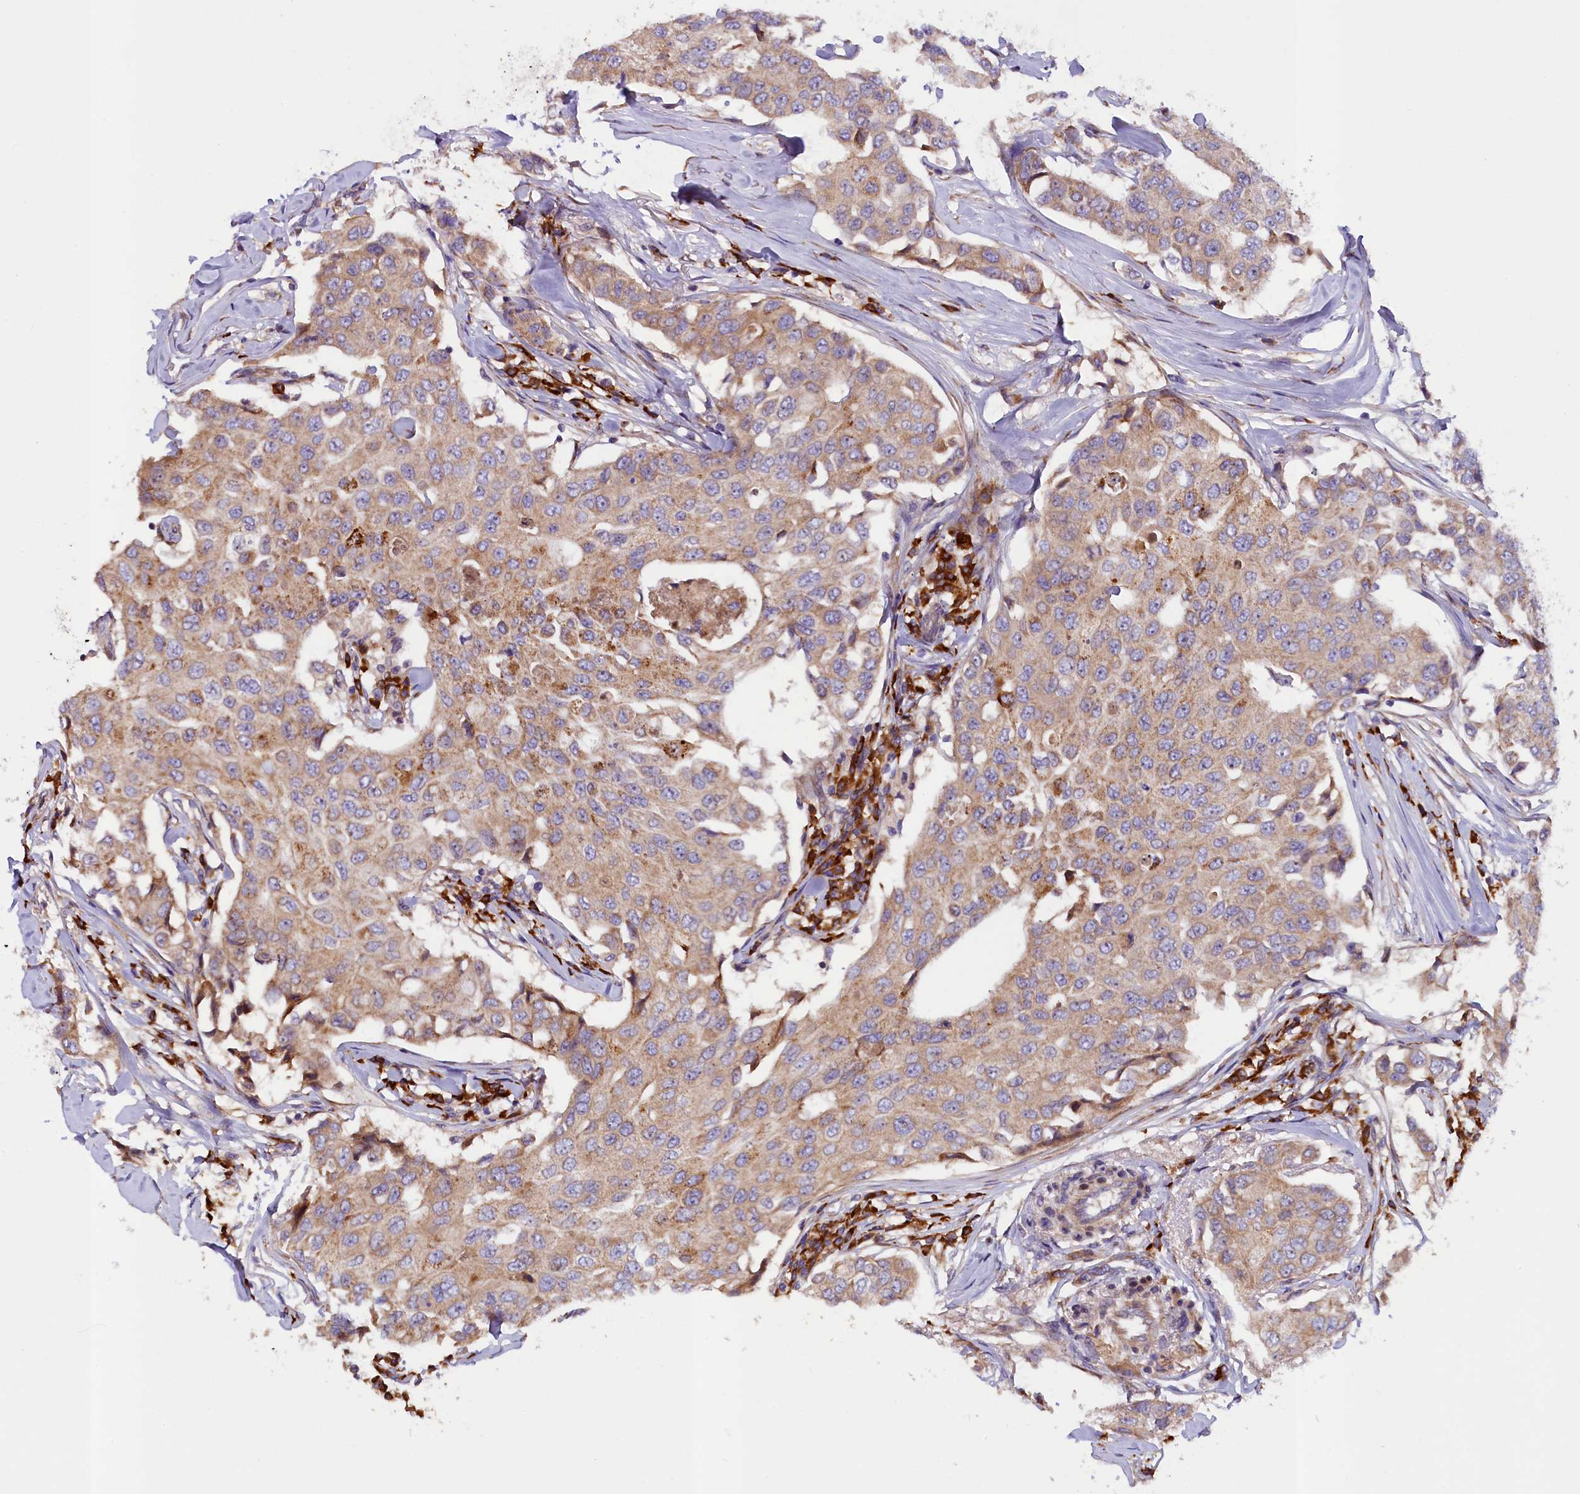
{"staining": {"intensity": "moderate", "quantity": ">75%", "location": "cytoplasmic/membranous"}, "tissue": "breast cancer", "cell_type": "Tumor cells", "image_type": "cancer", "snomed": [{"axis": "morphology", "description": "Duct carcinoma"}, {"axis": "topography", "description": "Breast"}], "caption": "A photomicrograph of human breast cancer stained for a protein exhibits moderate cytoplasmic/membranous brown staining in tumor cells.", "gene": "FRY", "patient": {"sex": "female", "age": 80}}